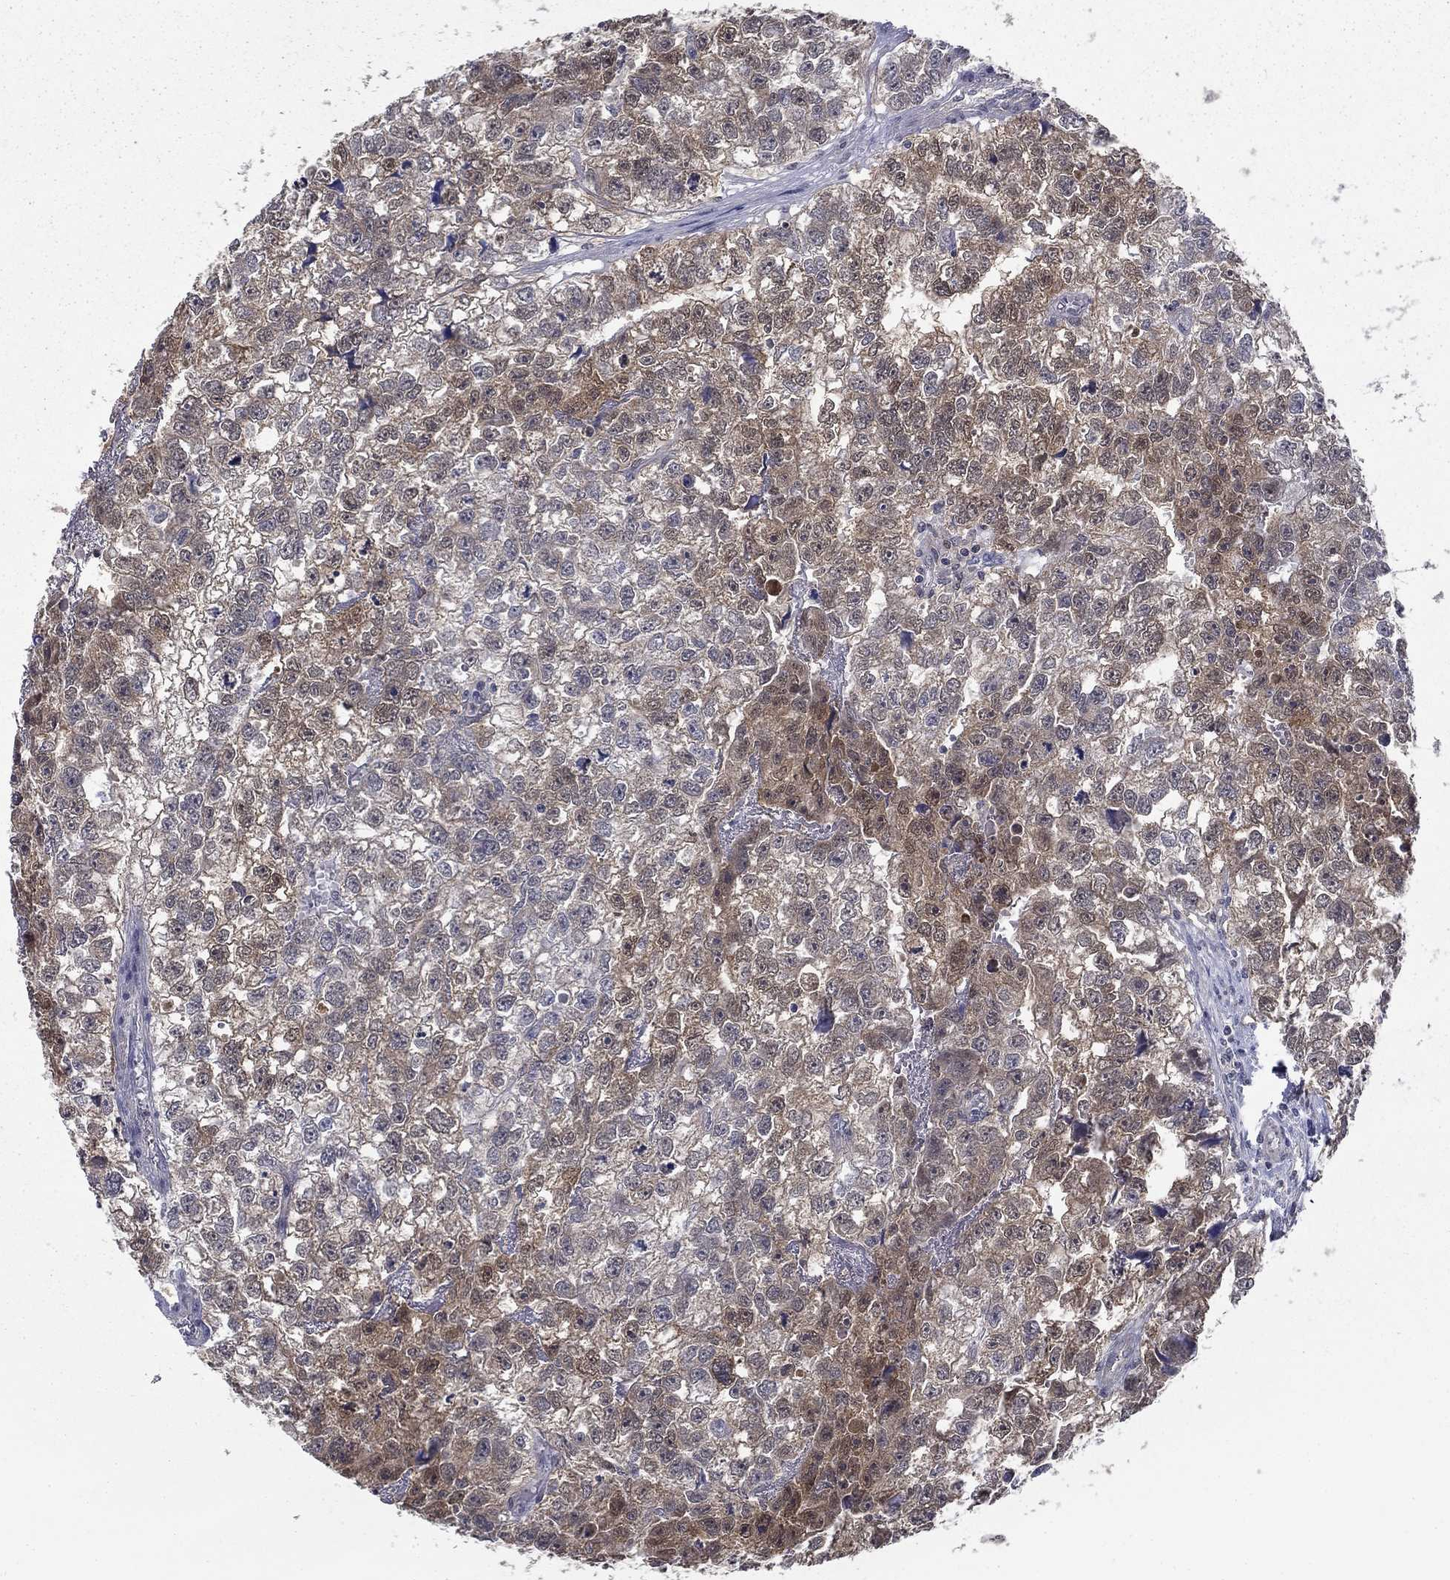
{"staining": {"intensity": "moderate", "quantity": "<25%", "location": "cytoplasmic/membranous"}, "tissue": "testis cancer", "cell_type": "Tumor cells", "image_type": "cancer", "snomed": [{"axis": "morphology", "description": "Carcinoma, Embryonal, NOS"}, {"axis": "morphology", "description": "Teratoma, malignant, NOS"}, {"axis": "topography", "description": "Testis"}], "caption": "Protein expression analysis of human testis cancer (malignant teratoma) reveals moderate cytoplasmic/membranous expression in about <25% of tumor cells.", "gene": "NIT2", "patient": {"sex": "male", "age": 44}}